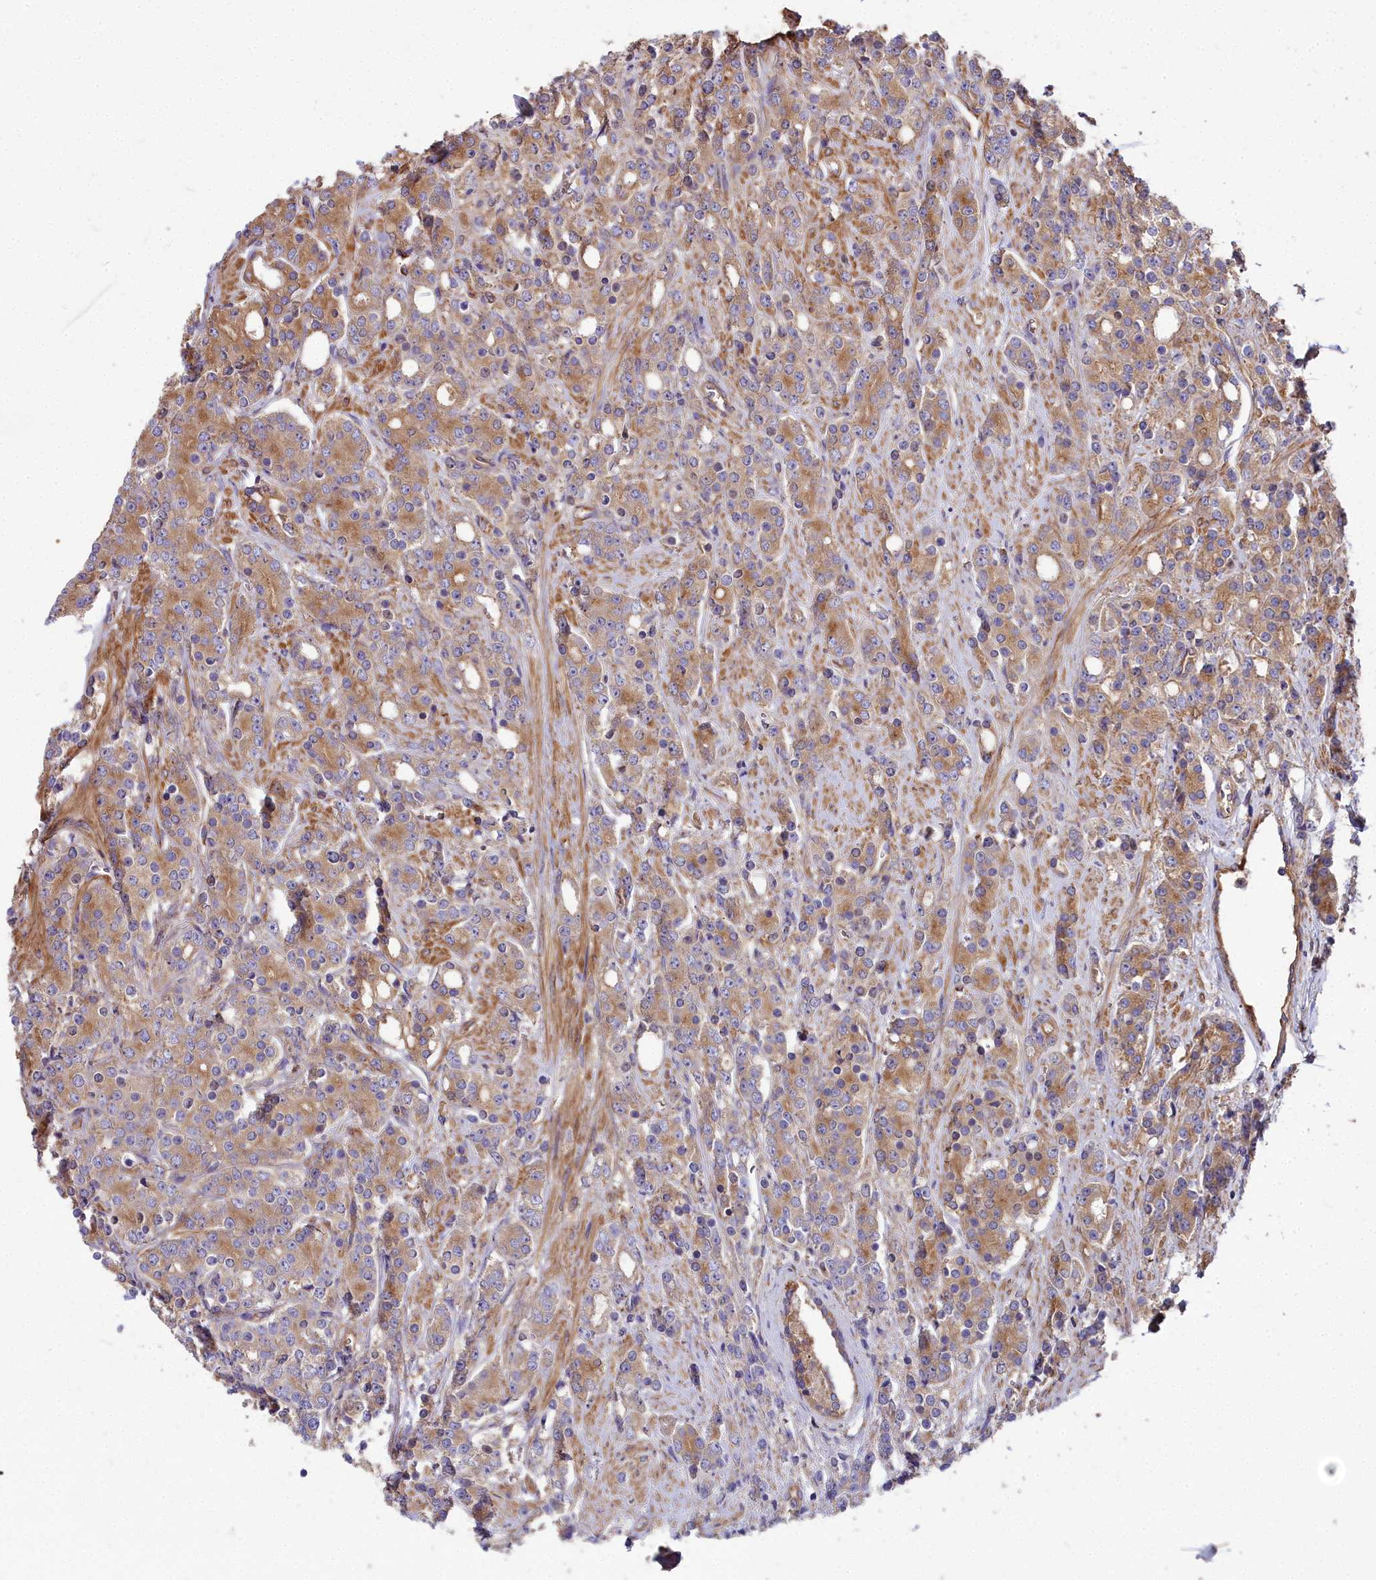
{"staining": {"intensity": "moderate", "quantity": ">75%", "location": "cytoplasmic/membranous"}, "tissue": "prostate cancer", "cell_type": "Tumor cells", "image_type": "cancer", "snomed": [{"axis": "morphology", "description": "Adenocarcinoma, High grade"}, {"axis": "topography", "description": "Prostate"}], "caption": "Immunohistochemistry (IHC) micrograph of neoplastic tissue: prostate high-grade adenocarcinoma stained using IHC exhibits medium levels of moderate protein expression localized specifically in the cytoplasmic/membranous of tumor cells, appearing as a cytoplasmic/membranous brown color.", "gene": "DCTN3", "patient": {"sex": "male", "age": 62}}